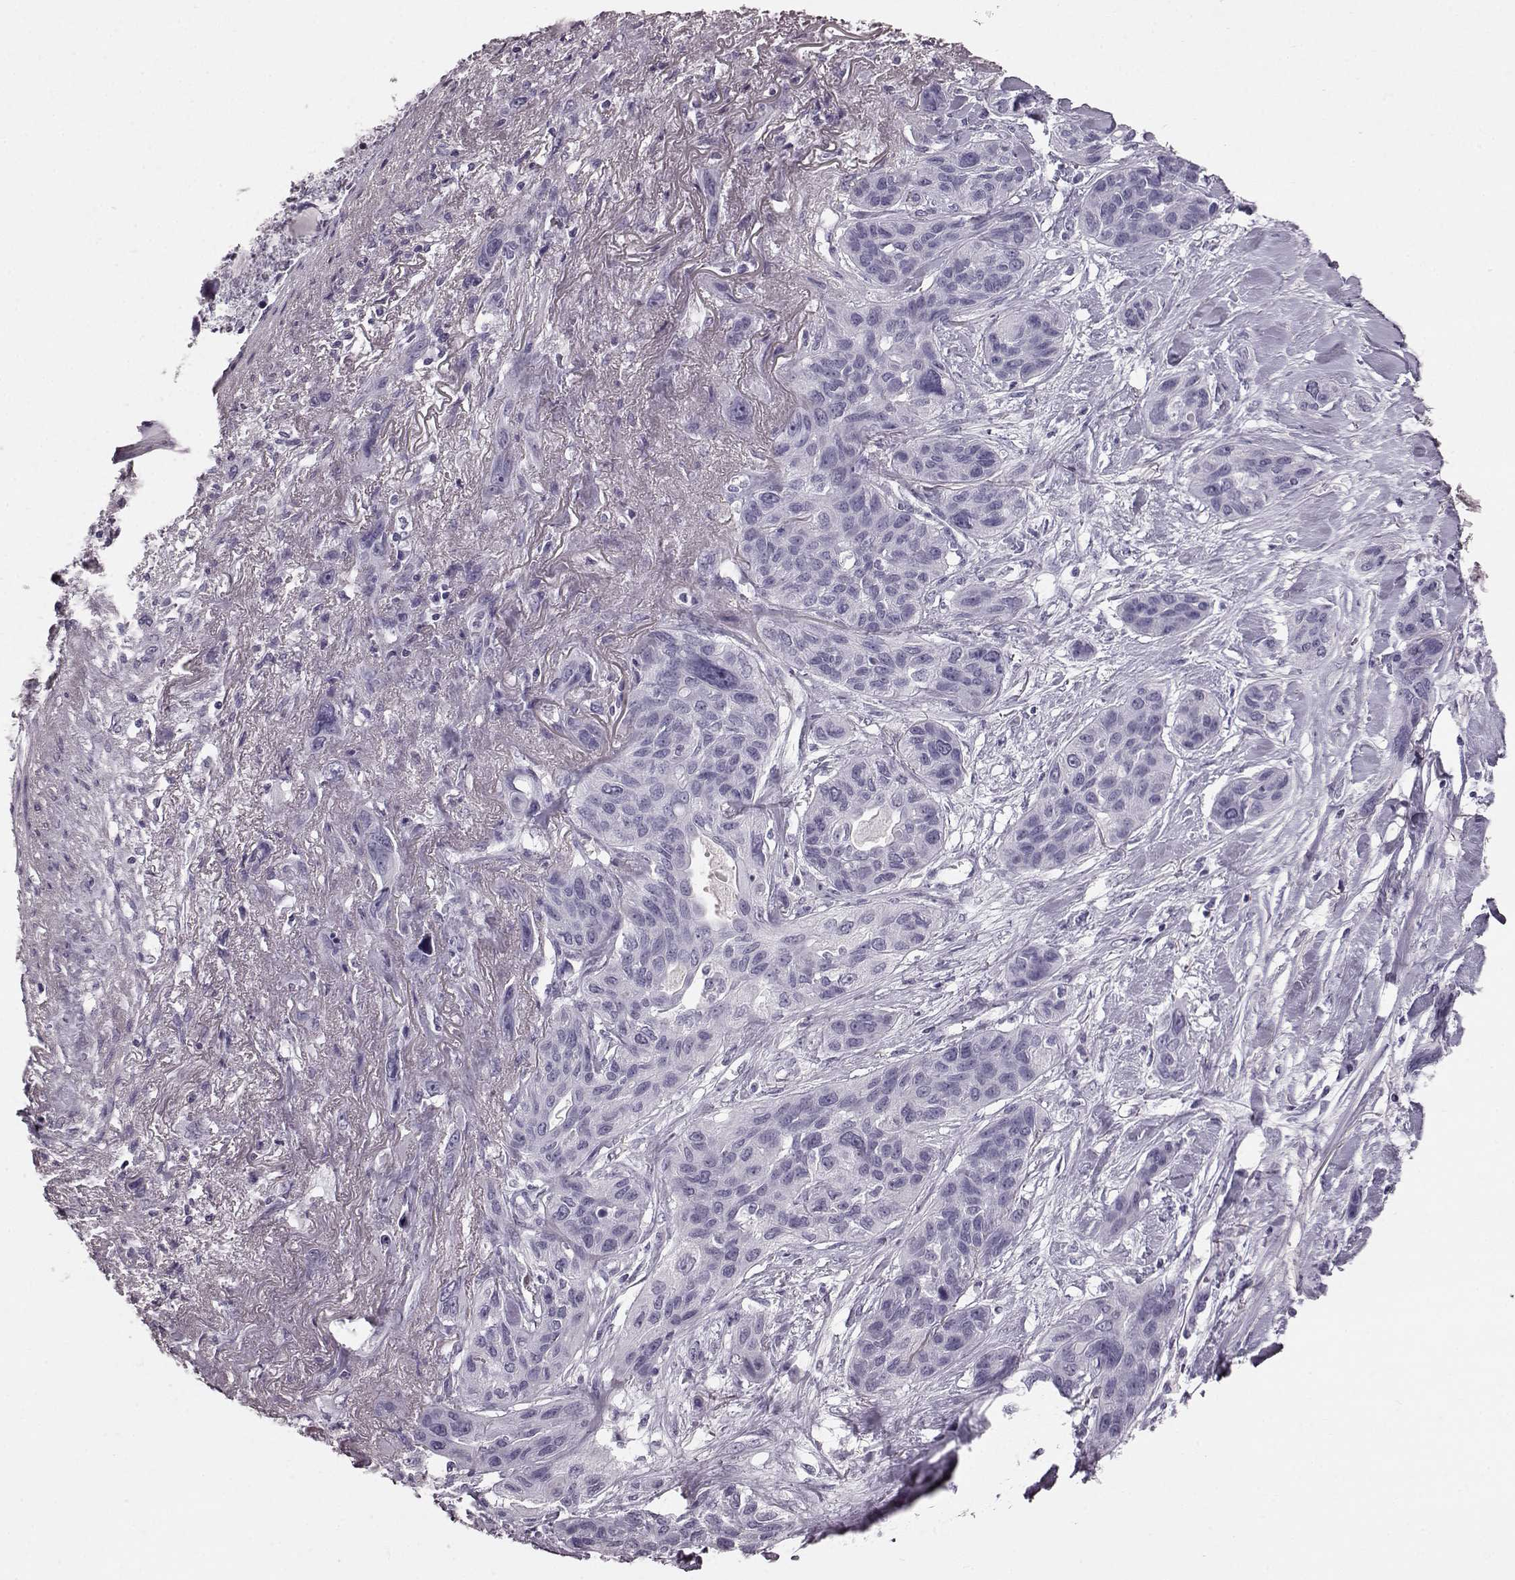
{"staining": {"intensity": "negative", "quantity": "none", "location": "none"}, "tissue": "lung cancer", "cell_type": "Tumor cells", "image_type": "cancer", "snomed": [{"axis": "morphology", "description": "Squamous cell carcinoma, NOS"}, {"axis": "topography", "description": "Lung"}], "caption": "Protein analysis of lung cancer shows no significant staining in tumor cells. (Brightfield microscopy of DAB IHC at high magnification).", "gene": "TCHHL1", "patient": {"sex": "female", "age": 70}}